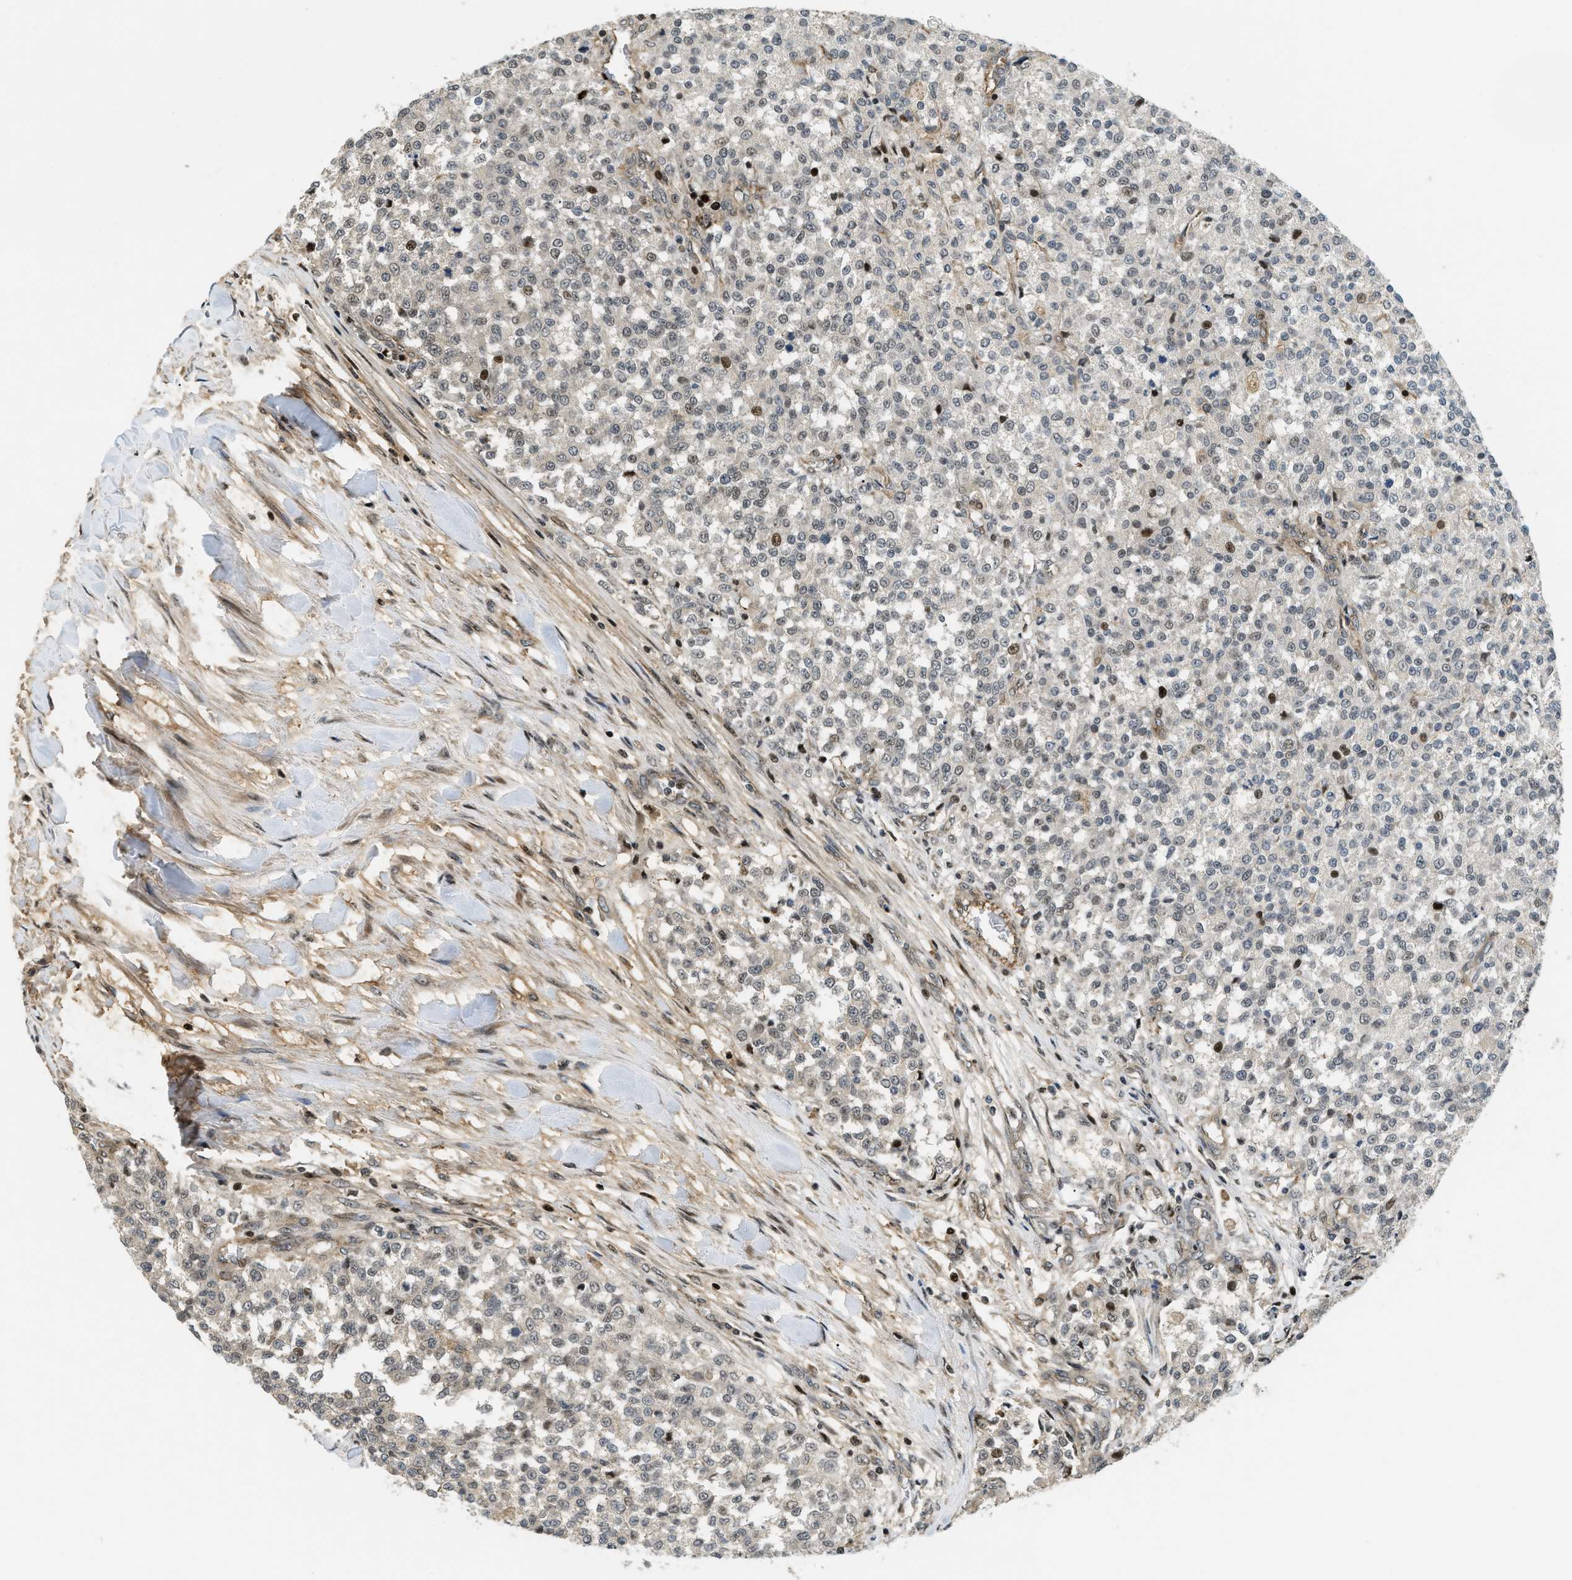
{"staining": {"intensity": "moderate", "quantity": "<25%", "location": "nuclear"}, "tissue": "testis cancer", "cell_type": "Tumor cells", "image_type": "cancer", "snomed": [{"axis": "morphology", "description": "Seminoma, NOS"}, {"axis": "topography", "description": "Testis"}], "caption": "IHC of human seminoma (testis) shows low levels of moderate nuclear expression in about <25% of tumor cells.", "gene": "LTA4H", "patient": {"sex": "male", "age": 59}}